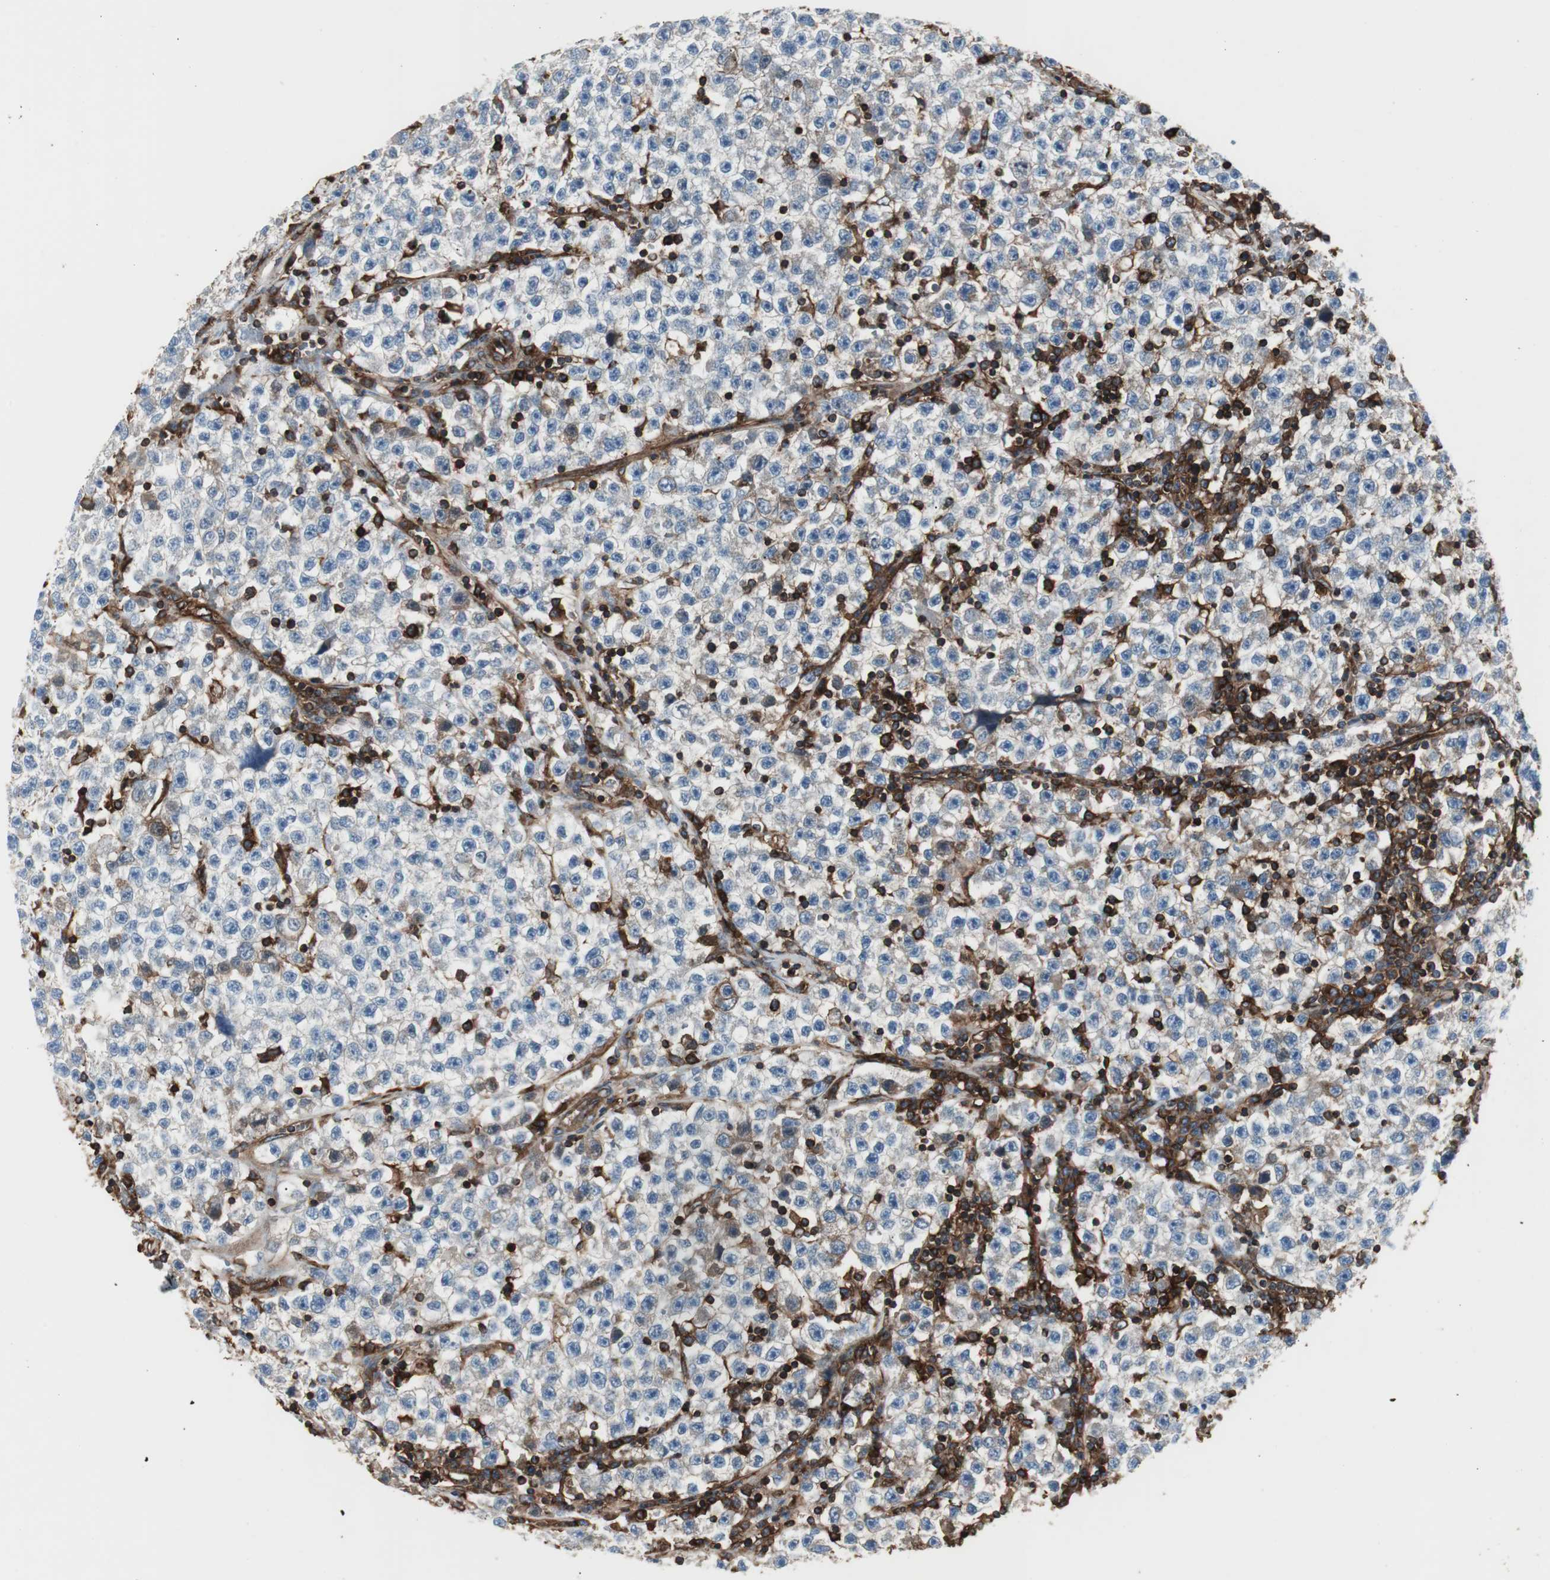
{"staining": {"intensity": "negative", "quantity": "none", "location": "none"}, "tissue": "testis cancer", "cell_type": "Tumor cells", "image_type": "cancer", "snomed": [{"axis": "morphology", "description": "Seminoma, NOS"}, {"axis": "topography", "description": "Testis"}], "caption": "Immunohistochemical staining of human testis seminoma displays no significant staining in tumor cells.", "gene": "B2M", "patient": {"sex": "male", "age": 22}}